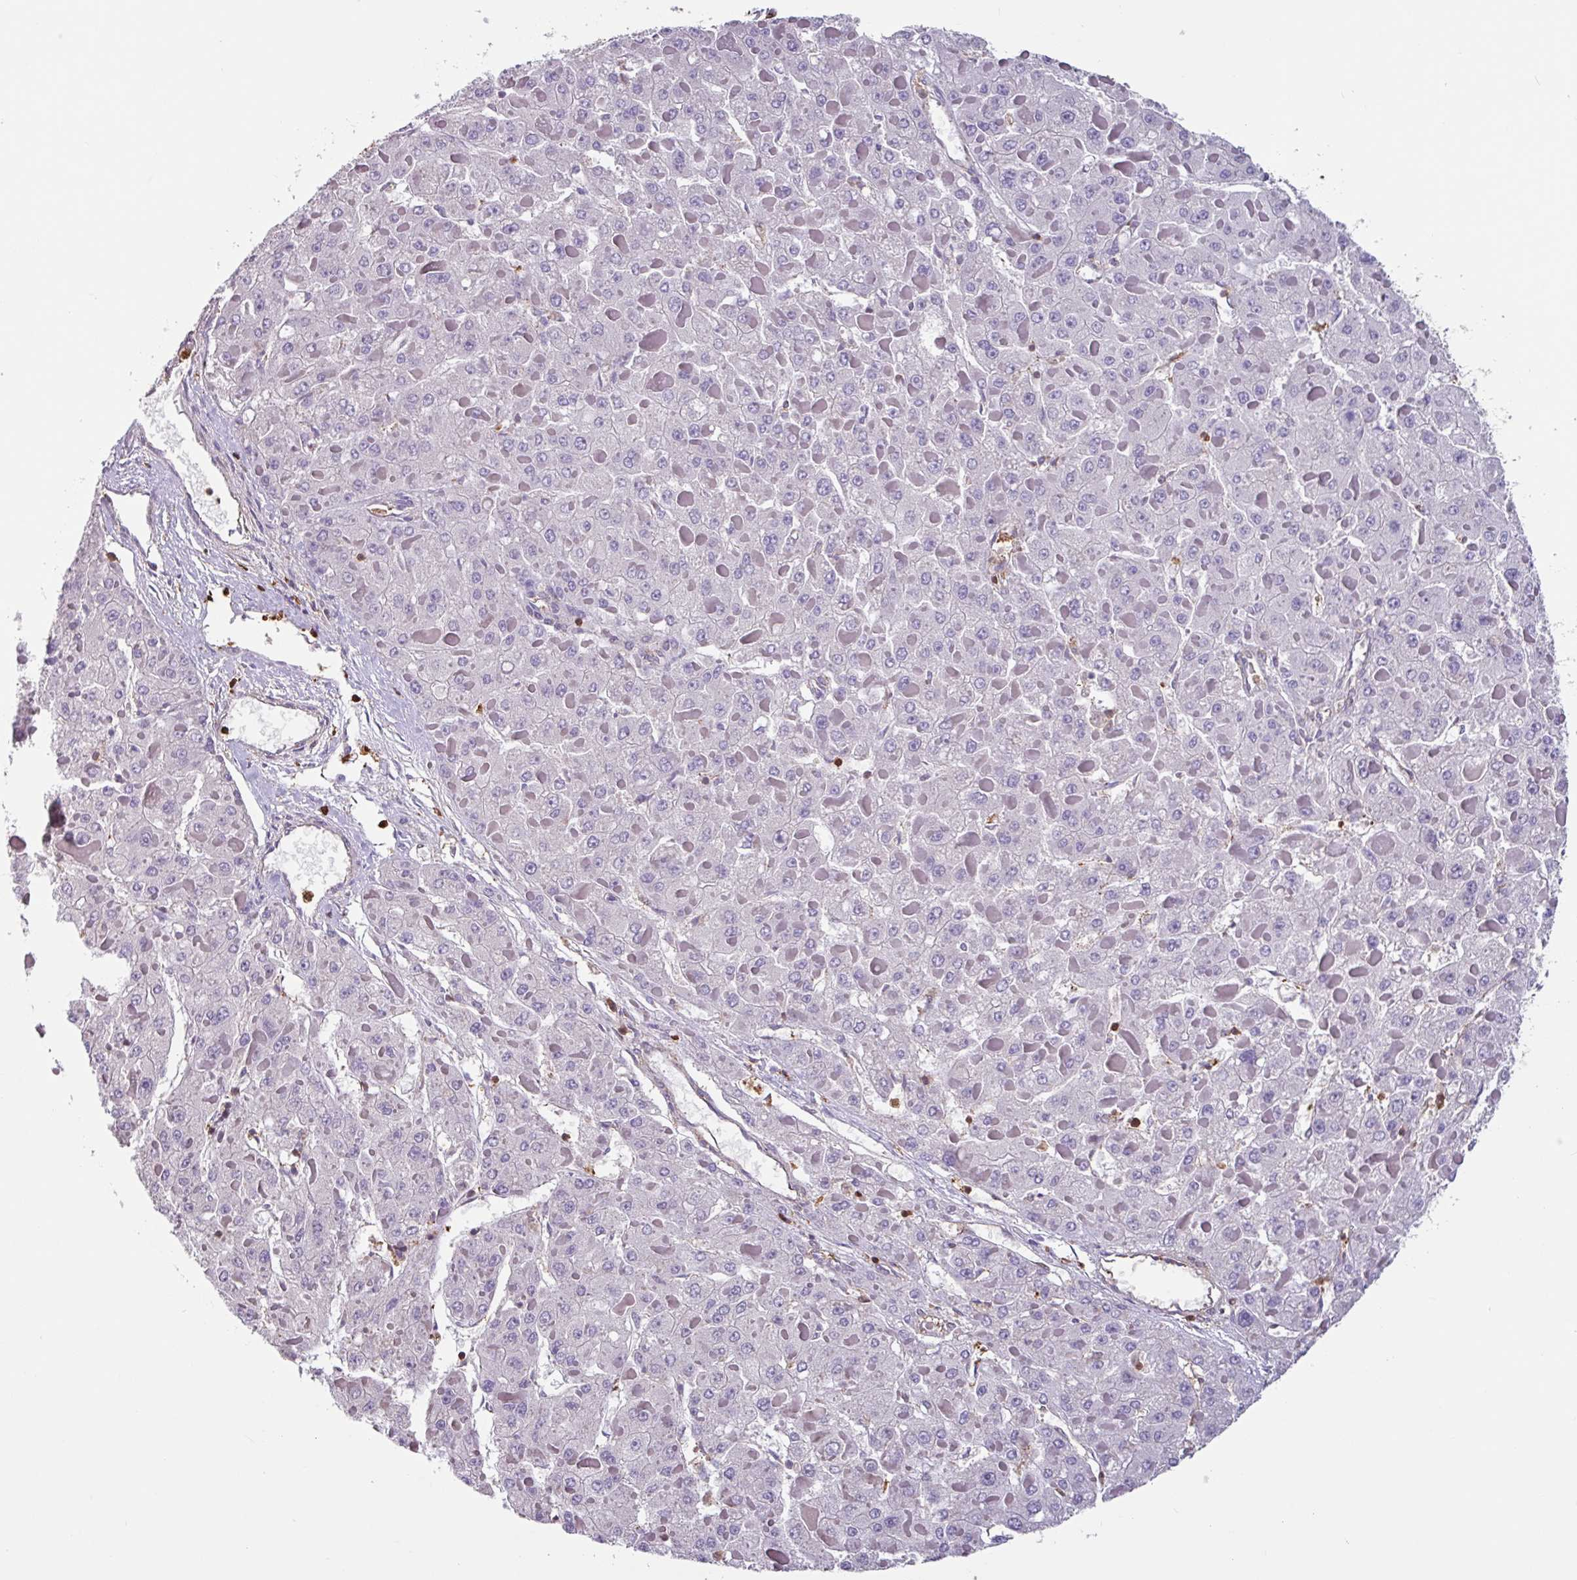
{"staining": {"intensity": "negative", "quantity": "none", "location": "none"}, "tissue": "liver cancer", "cell_type": "Tumor cells", "image_type": "cancer", "snomed": [{"axis": "morphology", "description": "Carcinoma, Hepatocellular, NOS"}, {"axis": "topography", "description": "Liver"}], "caption": "A photomicrograph of human hepatocellular carcinoma (liver) is negative for staining in tumor cells.", "gene": "ARHGDIB", "patient": {"sex": "female", "age": 73}}